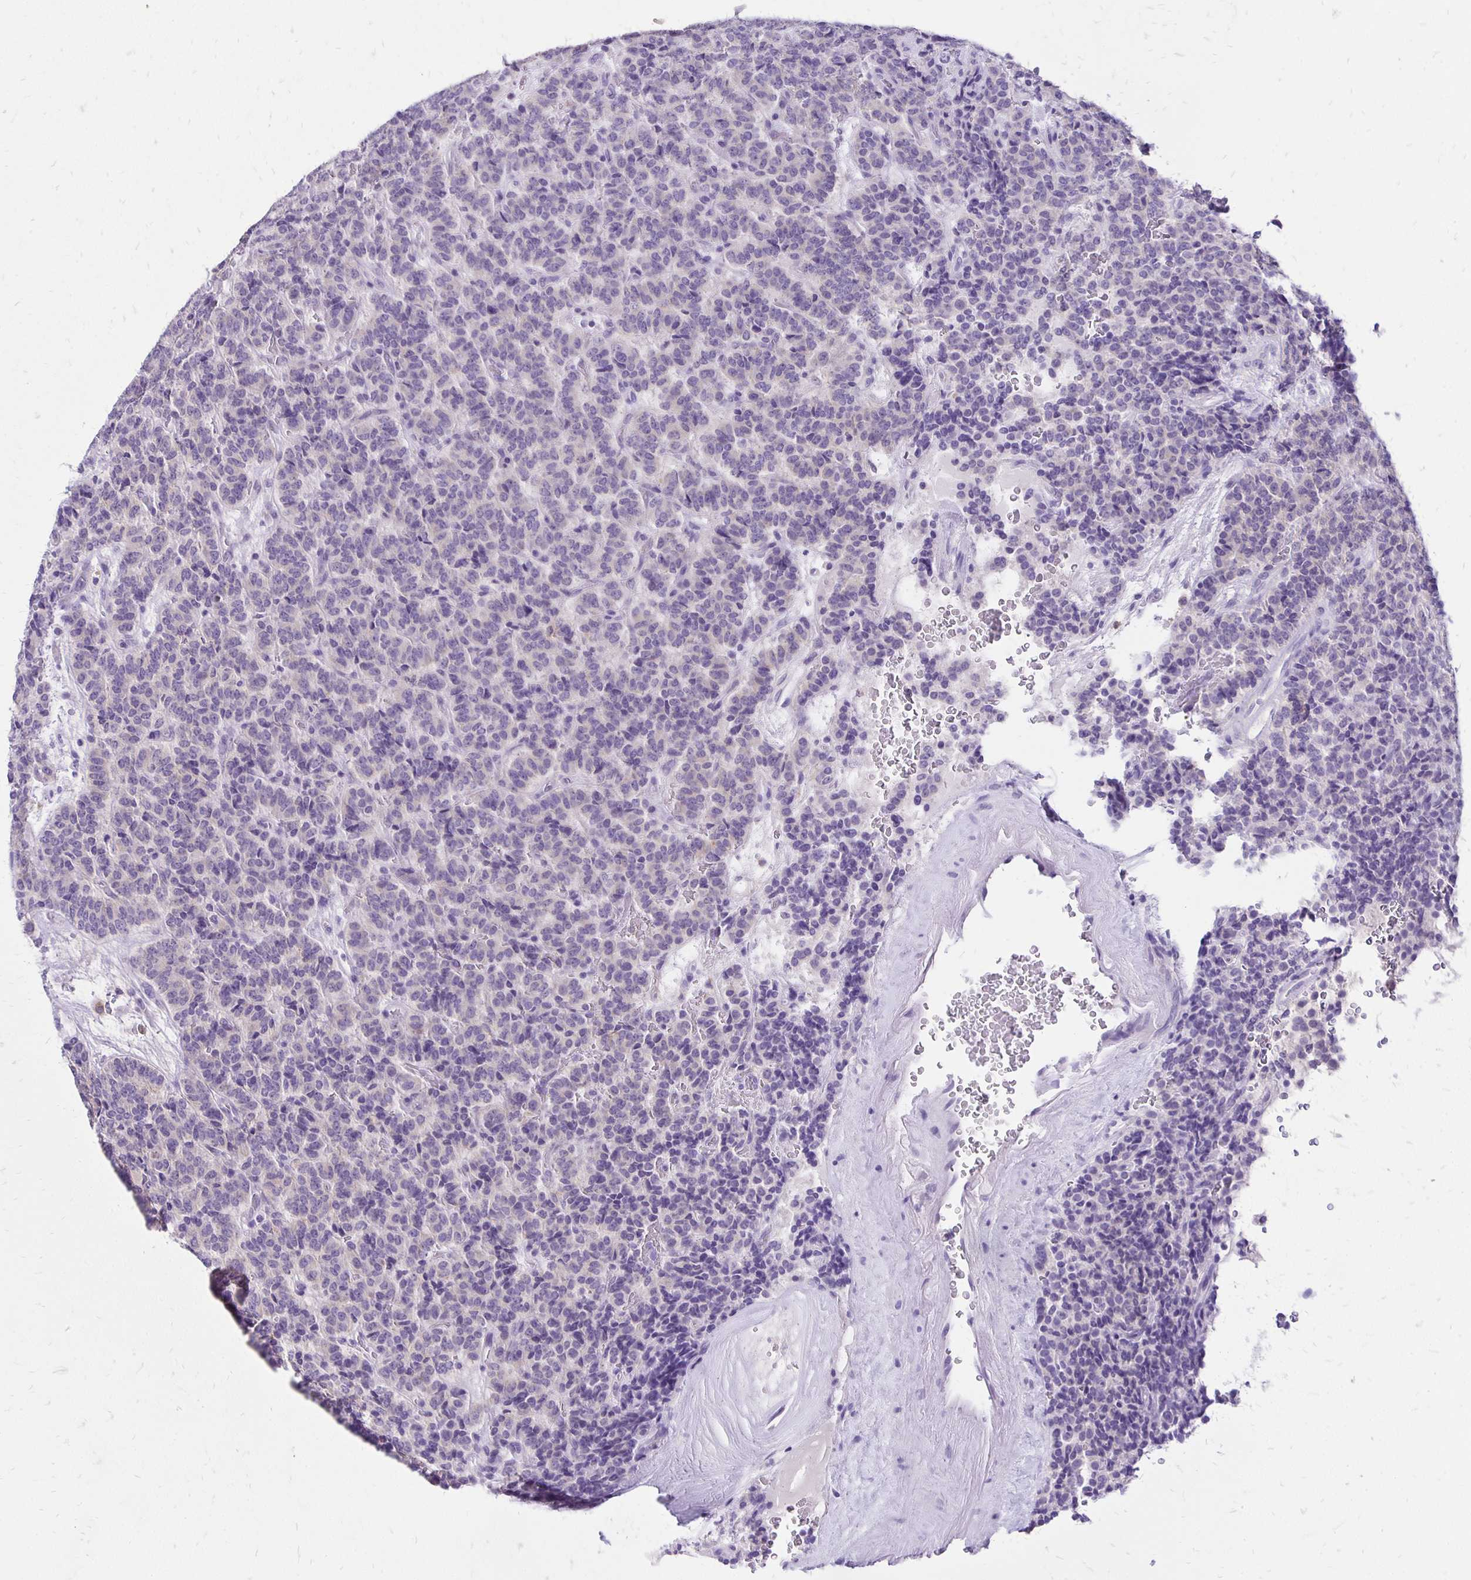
{"staining": {"intensity": "negative", "quantity": "none", "location": "none"}, "tissue": "carcinoid", "cell_type": "Tumor cells", "image_type": "cancer", "snomed": [{"axis": "morphology", "description": "Carcinoid, malignant, NOS"}, {"axis": "topography", "description": "Pancreas"}], "caption": "This is an immunohistochemistry (IHC) histopathology image of carcinoid. There is no expression in tumor cells.", "gene": "ANKRD45", "patient": {"sex": "male", "age": 36}}